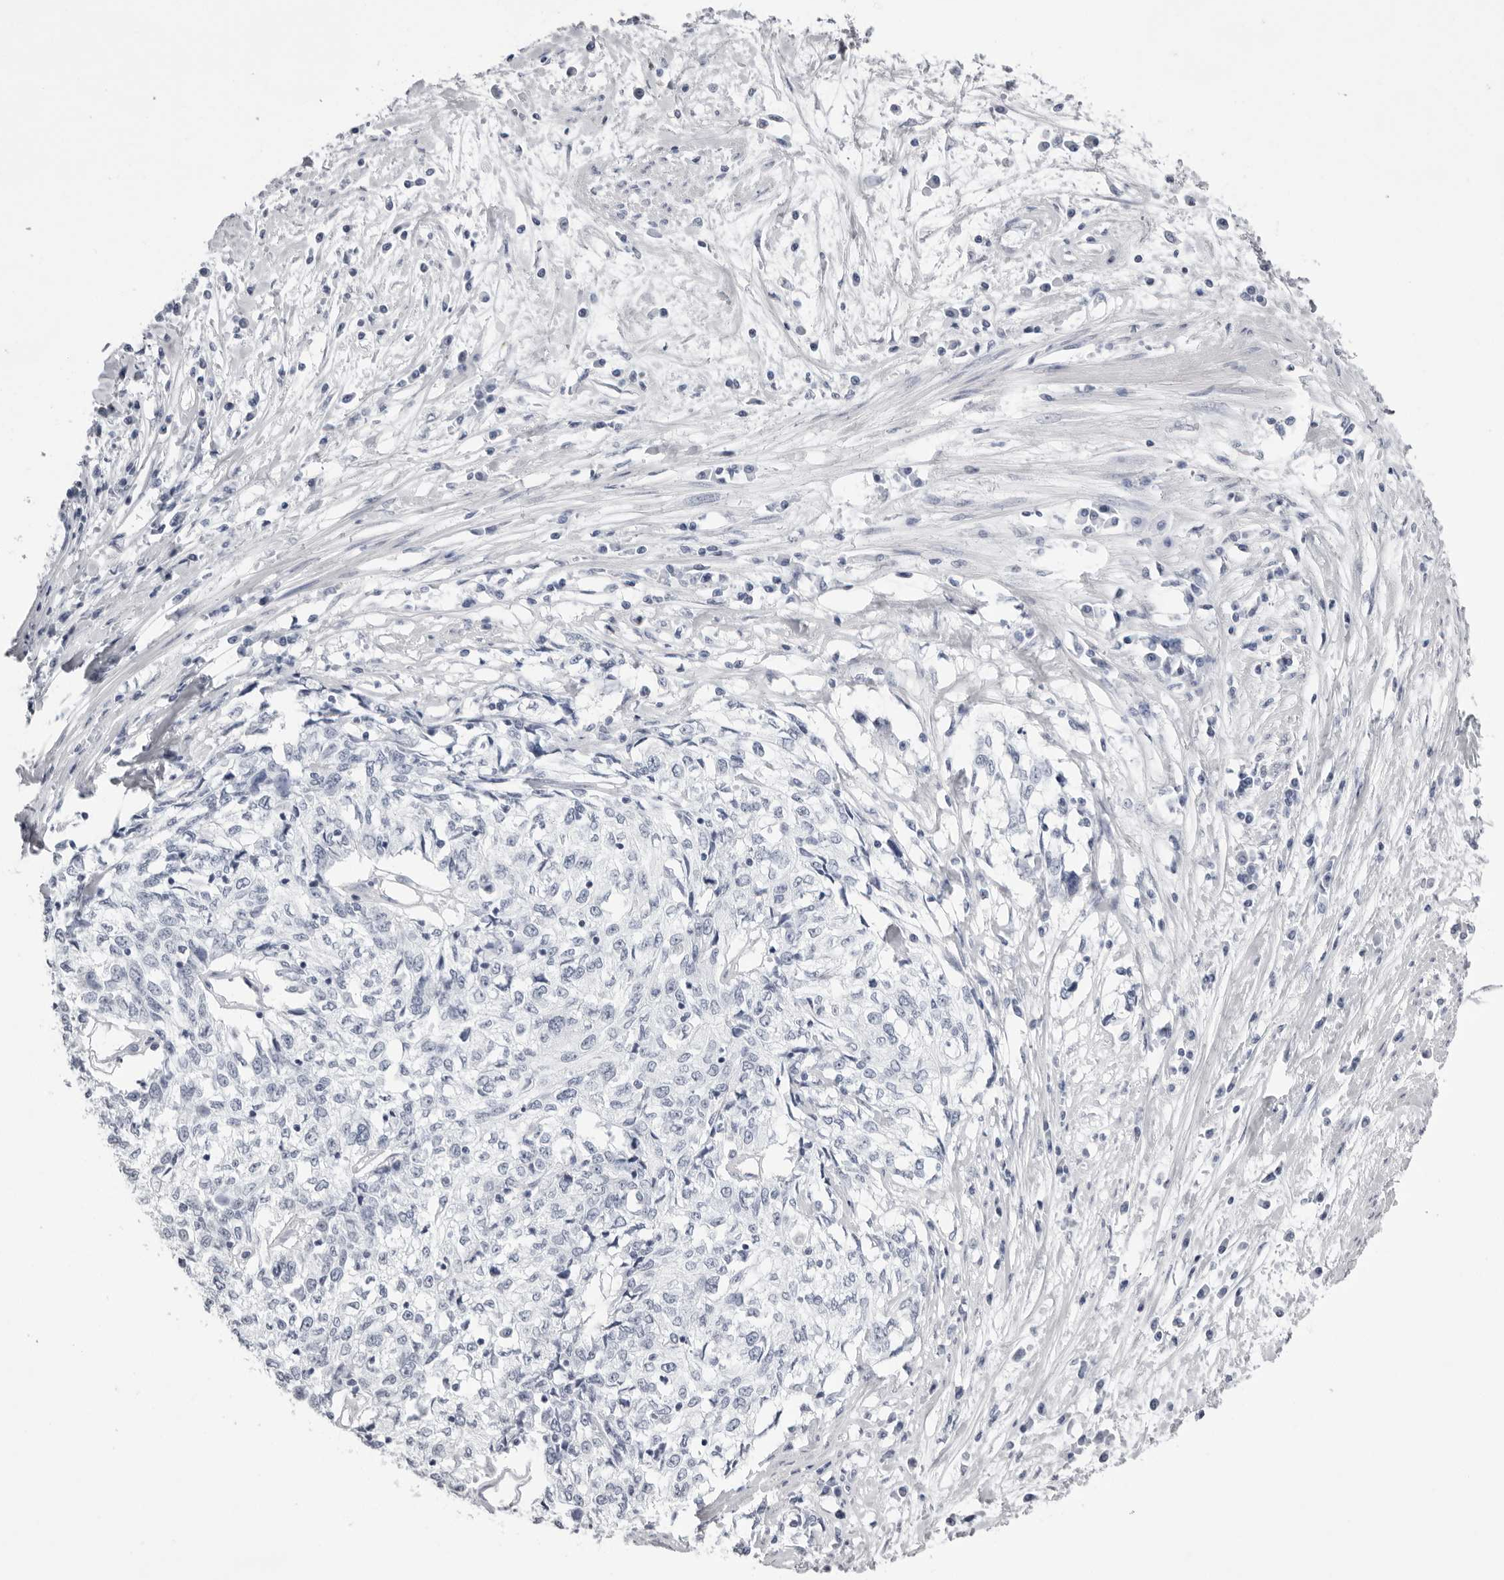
{"staining": {"intensity": "negative", "quantity": "none", "location": "none"}, "tissue": "cervical cancer", "cell_type": "Tumor cells", "image_type": "cancer", "snomed": [{"axis": "morphology", "description": "Squamous cell carcinoma, NOS"}, {"axis": "topography", "description": "Cervix"}], "caption": "Tumor cells show no significant protein positivity in cervical cancer (squamous cell carcinoma). (IHC, brightfield microscopy, high magnification).", "gene": "TMOD4", "patient": {"sex": "female", "age": 57}}